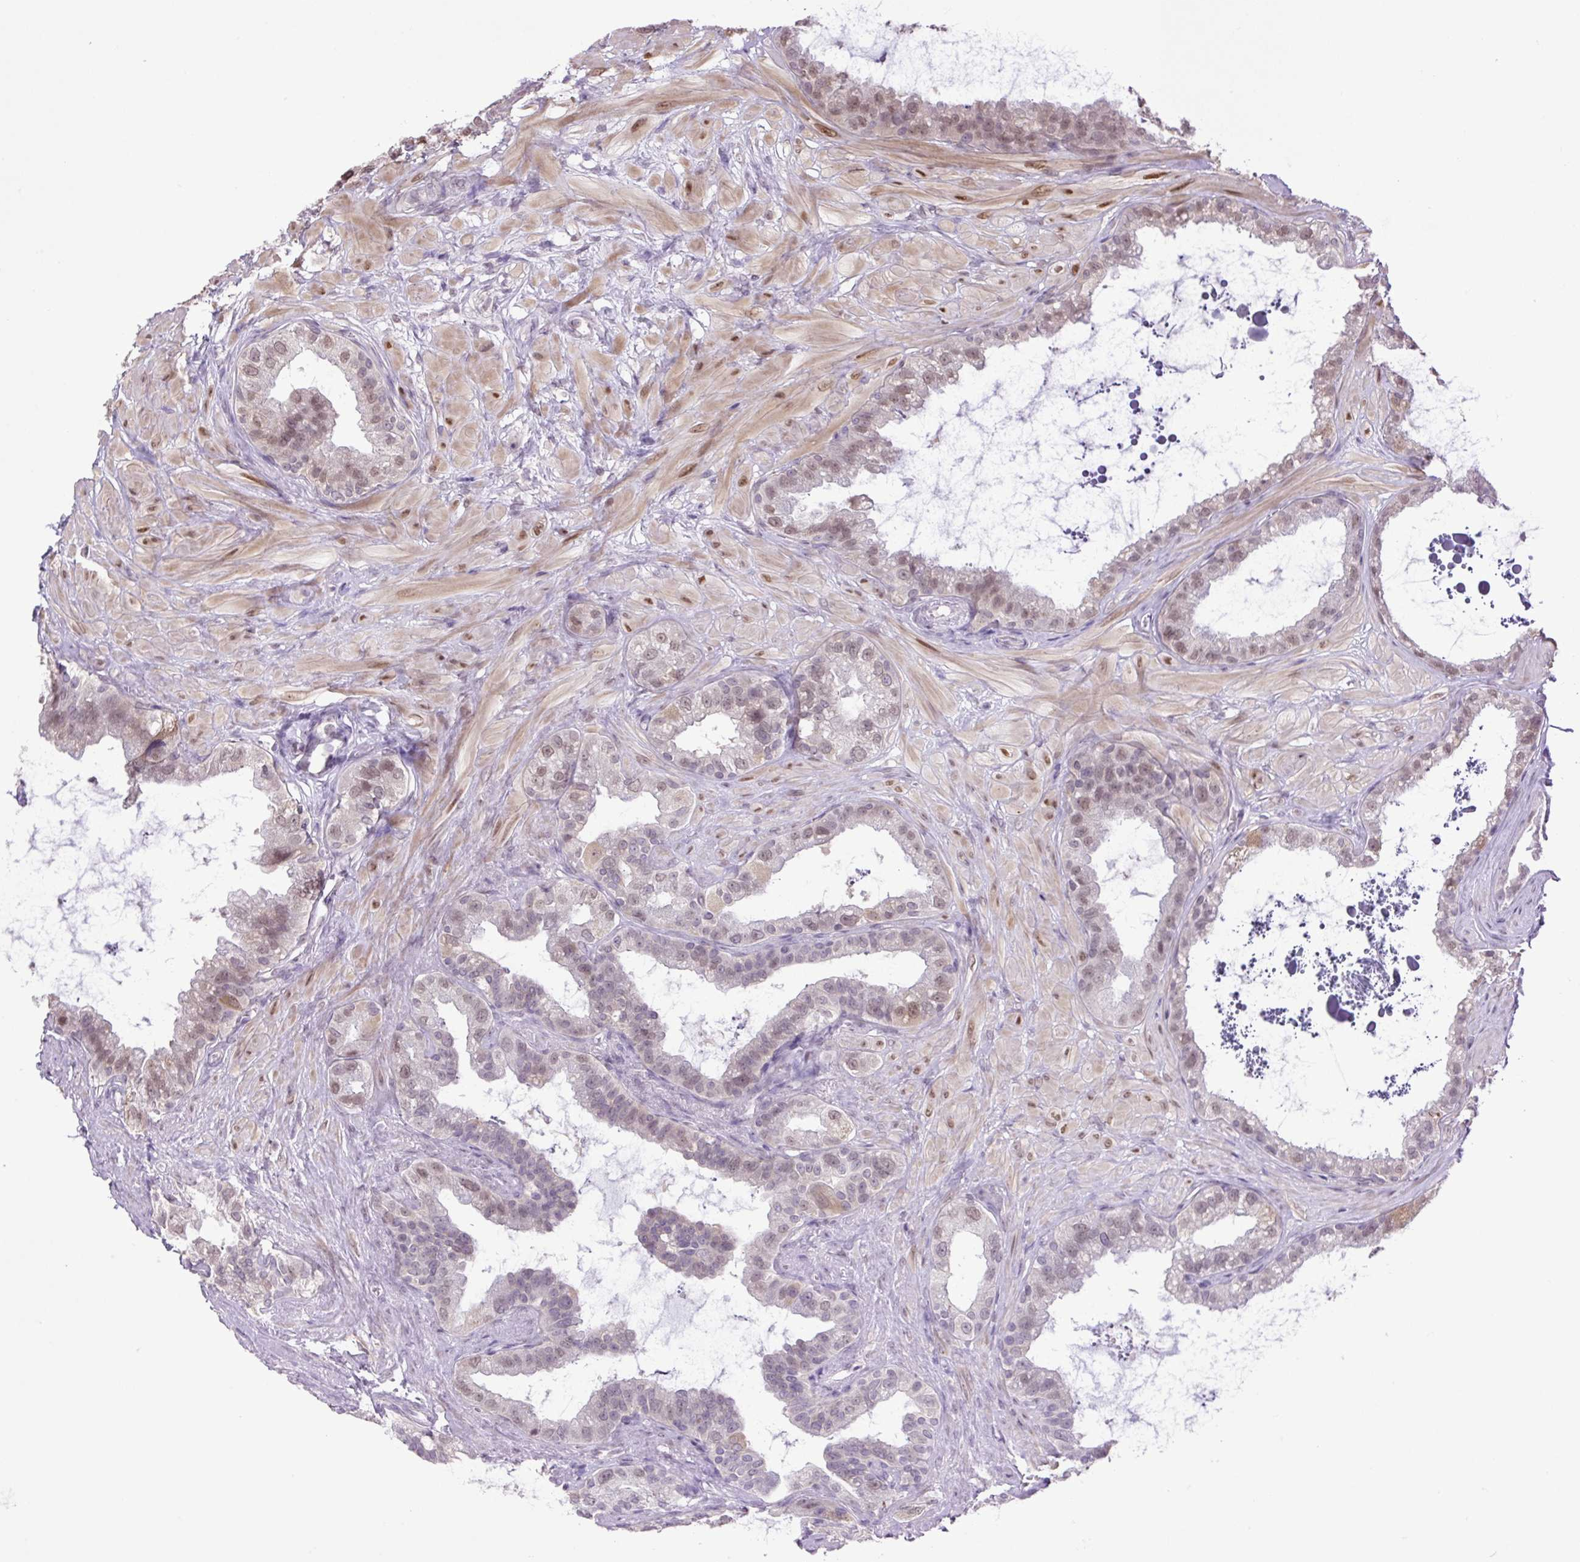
{"staining": {"intensity": "moderate", "quantity": "25%-75%", "location": "nuclear"}, "tissue": "seminal vesicle", "cell_type": "Glandular cells", "image_type": "normal", "snomed": [{"axis": "morphology", "description": "Normal tissue, NOS"}, {"axis": "topography", "description": "Seminal veicle"}, {"axis": "topography", "description": "Peripheral nerve tissue"}], "caption": "Benign seminal vesicle displays moderate nuclear staining in approximately 25%-75% of glandular cells The staining is performed using DAB brown chromogen to label protein expression. The nuclei are counter-stained blue using hematoxylin..", "gene": "KPNA1", "patient": {"sex": "male", "age": 76}}